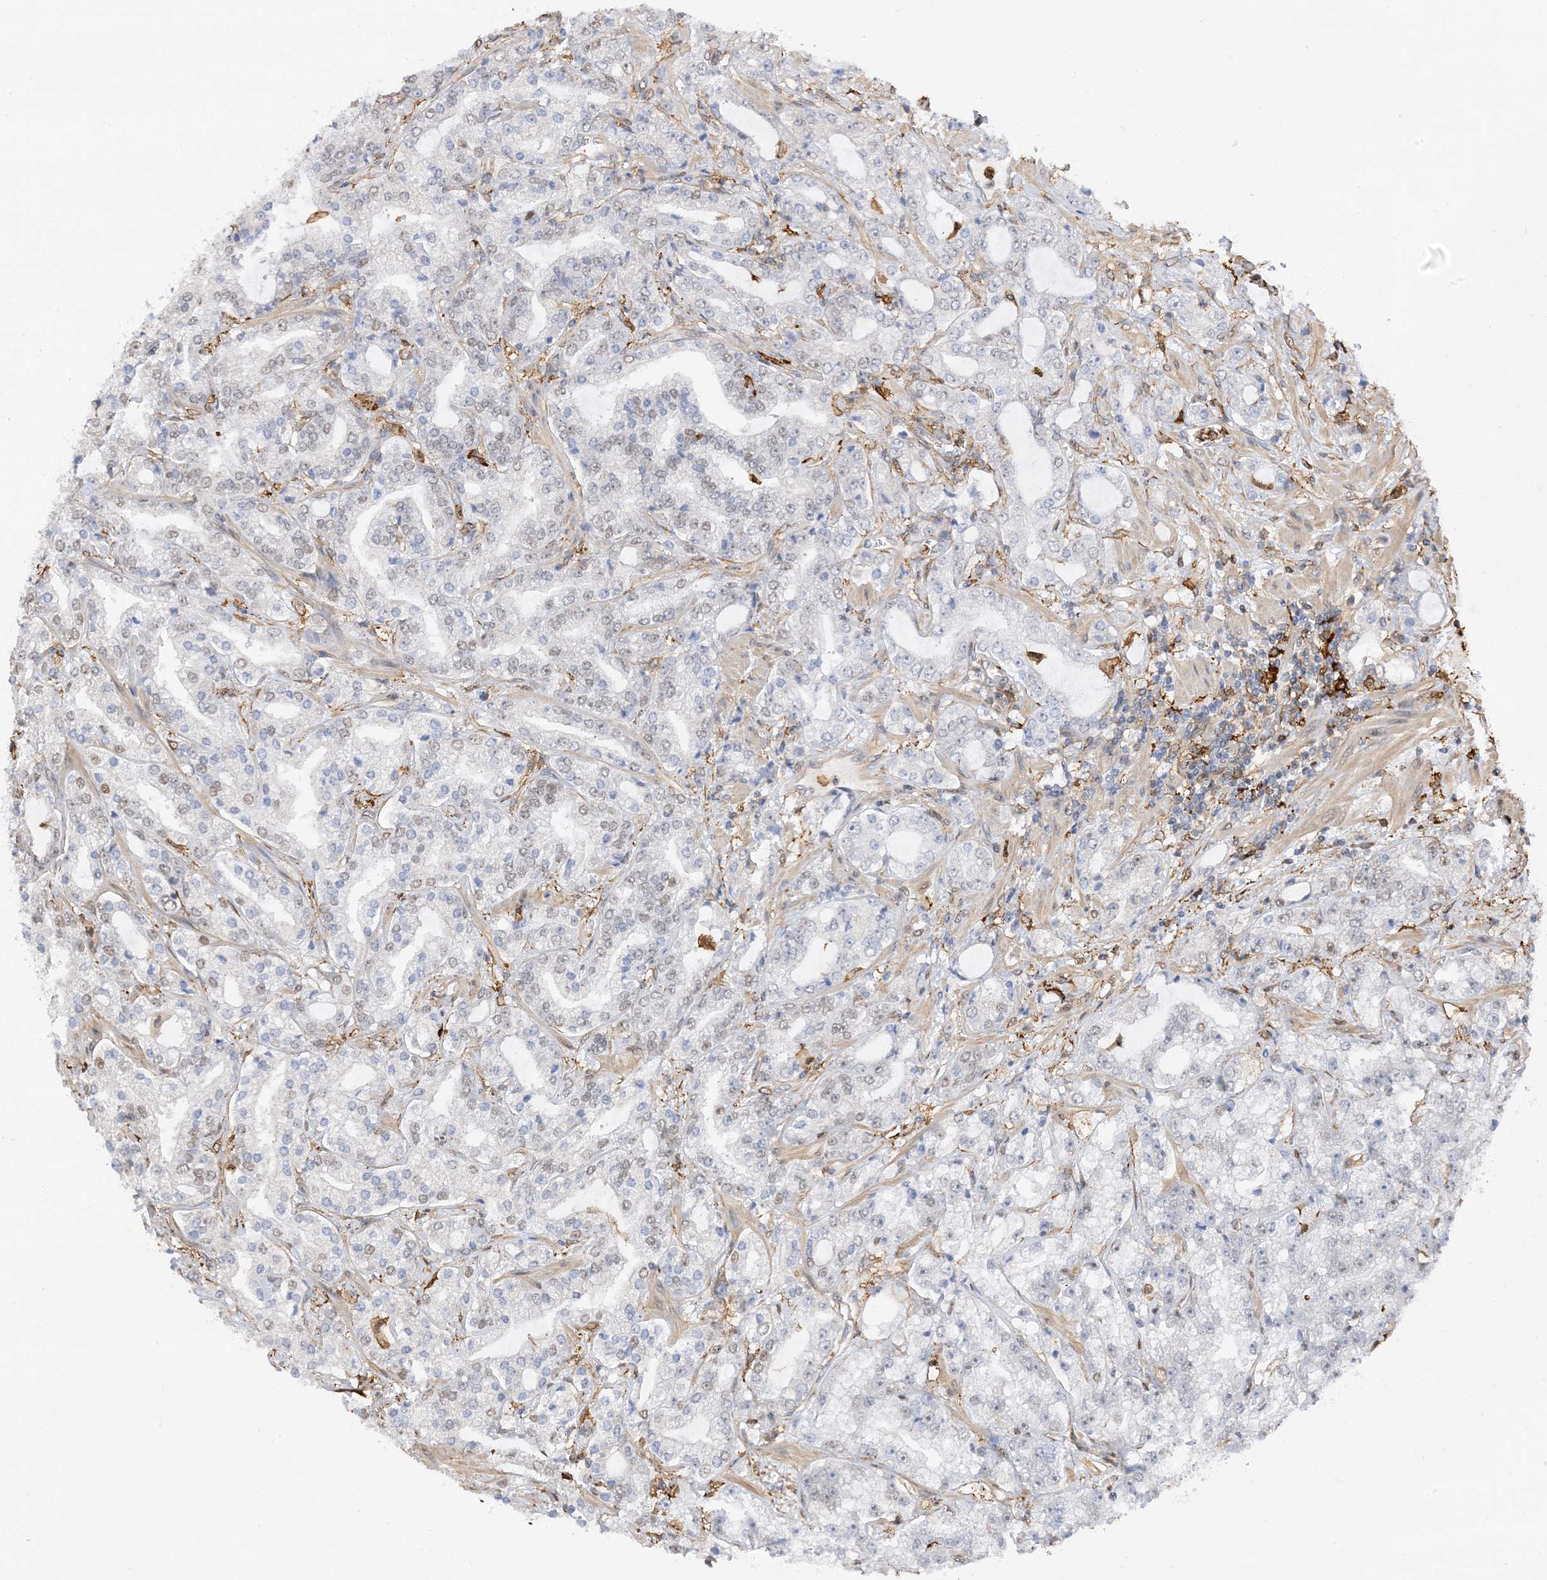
{"staining": {"intensity": "negative", "quantity": "none", "location": "none"}, "tissue": "prostate cancer", "cell_type": "Tumor cells", "image_type": "cancer", "snomed": [{"axis": "morphology", "description": "Adenocarcinoma, High grade"}, {"axis": "topography", "description": "Prostate"}], "caption": "A high-resolution histopathology image shows immunohistochemistry (IHC) staining of prostate cancer, which demonstrates no significant positivity in tumor cells.", "gene": "PHACTR2", "patient": {"sex": "male", "age": 64}}